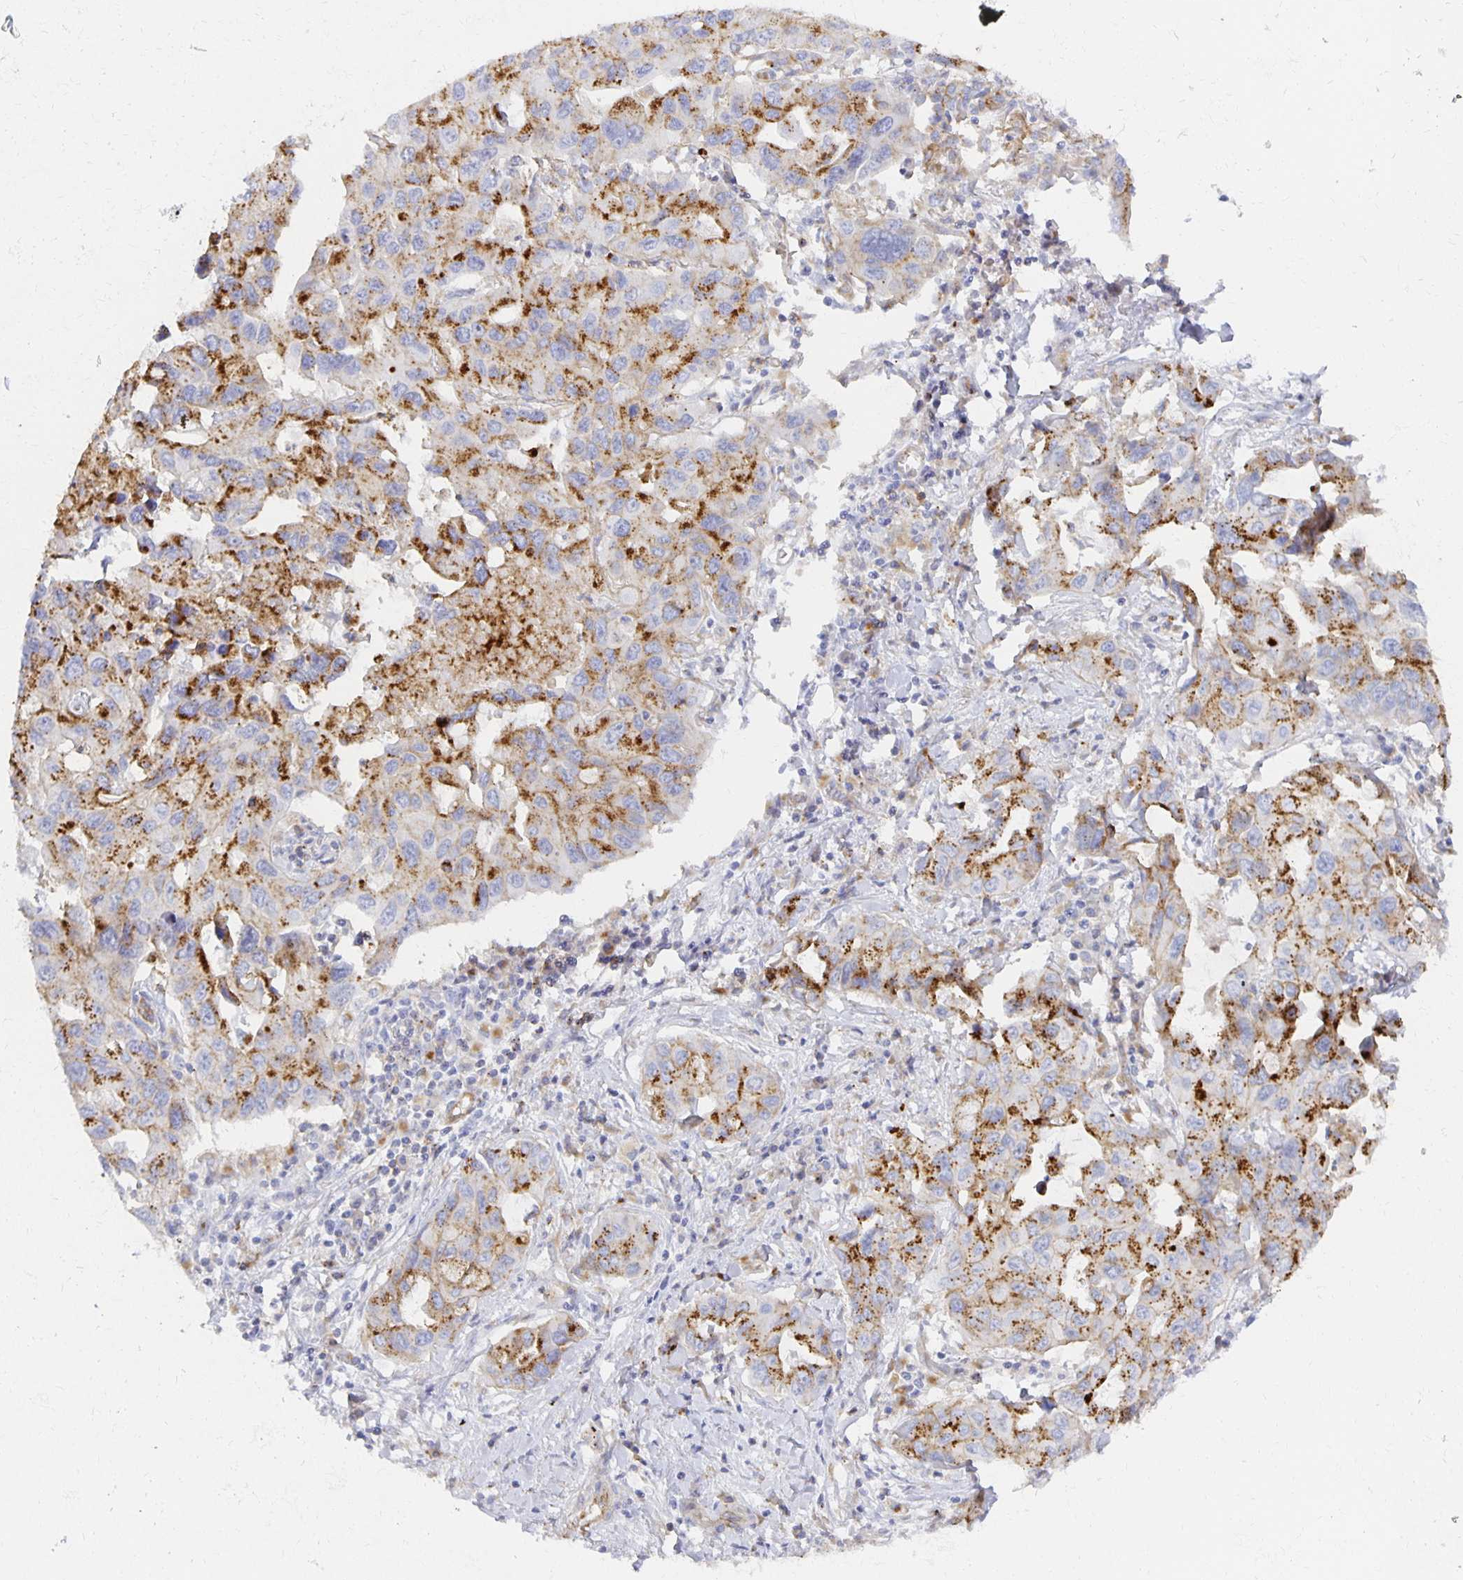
{"staining": {"intensity": "strong", "quantity": ">75%", "location": "cytoplasmic/membranous"}, "tissue": "lung cancer", "cell_type": "Tumor cells", "image_type": "cancer", "snomed": [{"axis": "morphology", "description": "Adenocarcinoma, NOS"}, {"axis": "topography", "description": "Lung"}], "caption": "Human lung adenocarcinoma stained for a protein (brown) displays strong cytoplasmic/membranous positive staining in approximately >75% of tumor cells.", "gene": "TAAR1", "patient": {"sex": "male", "age": 64}}